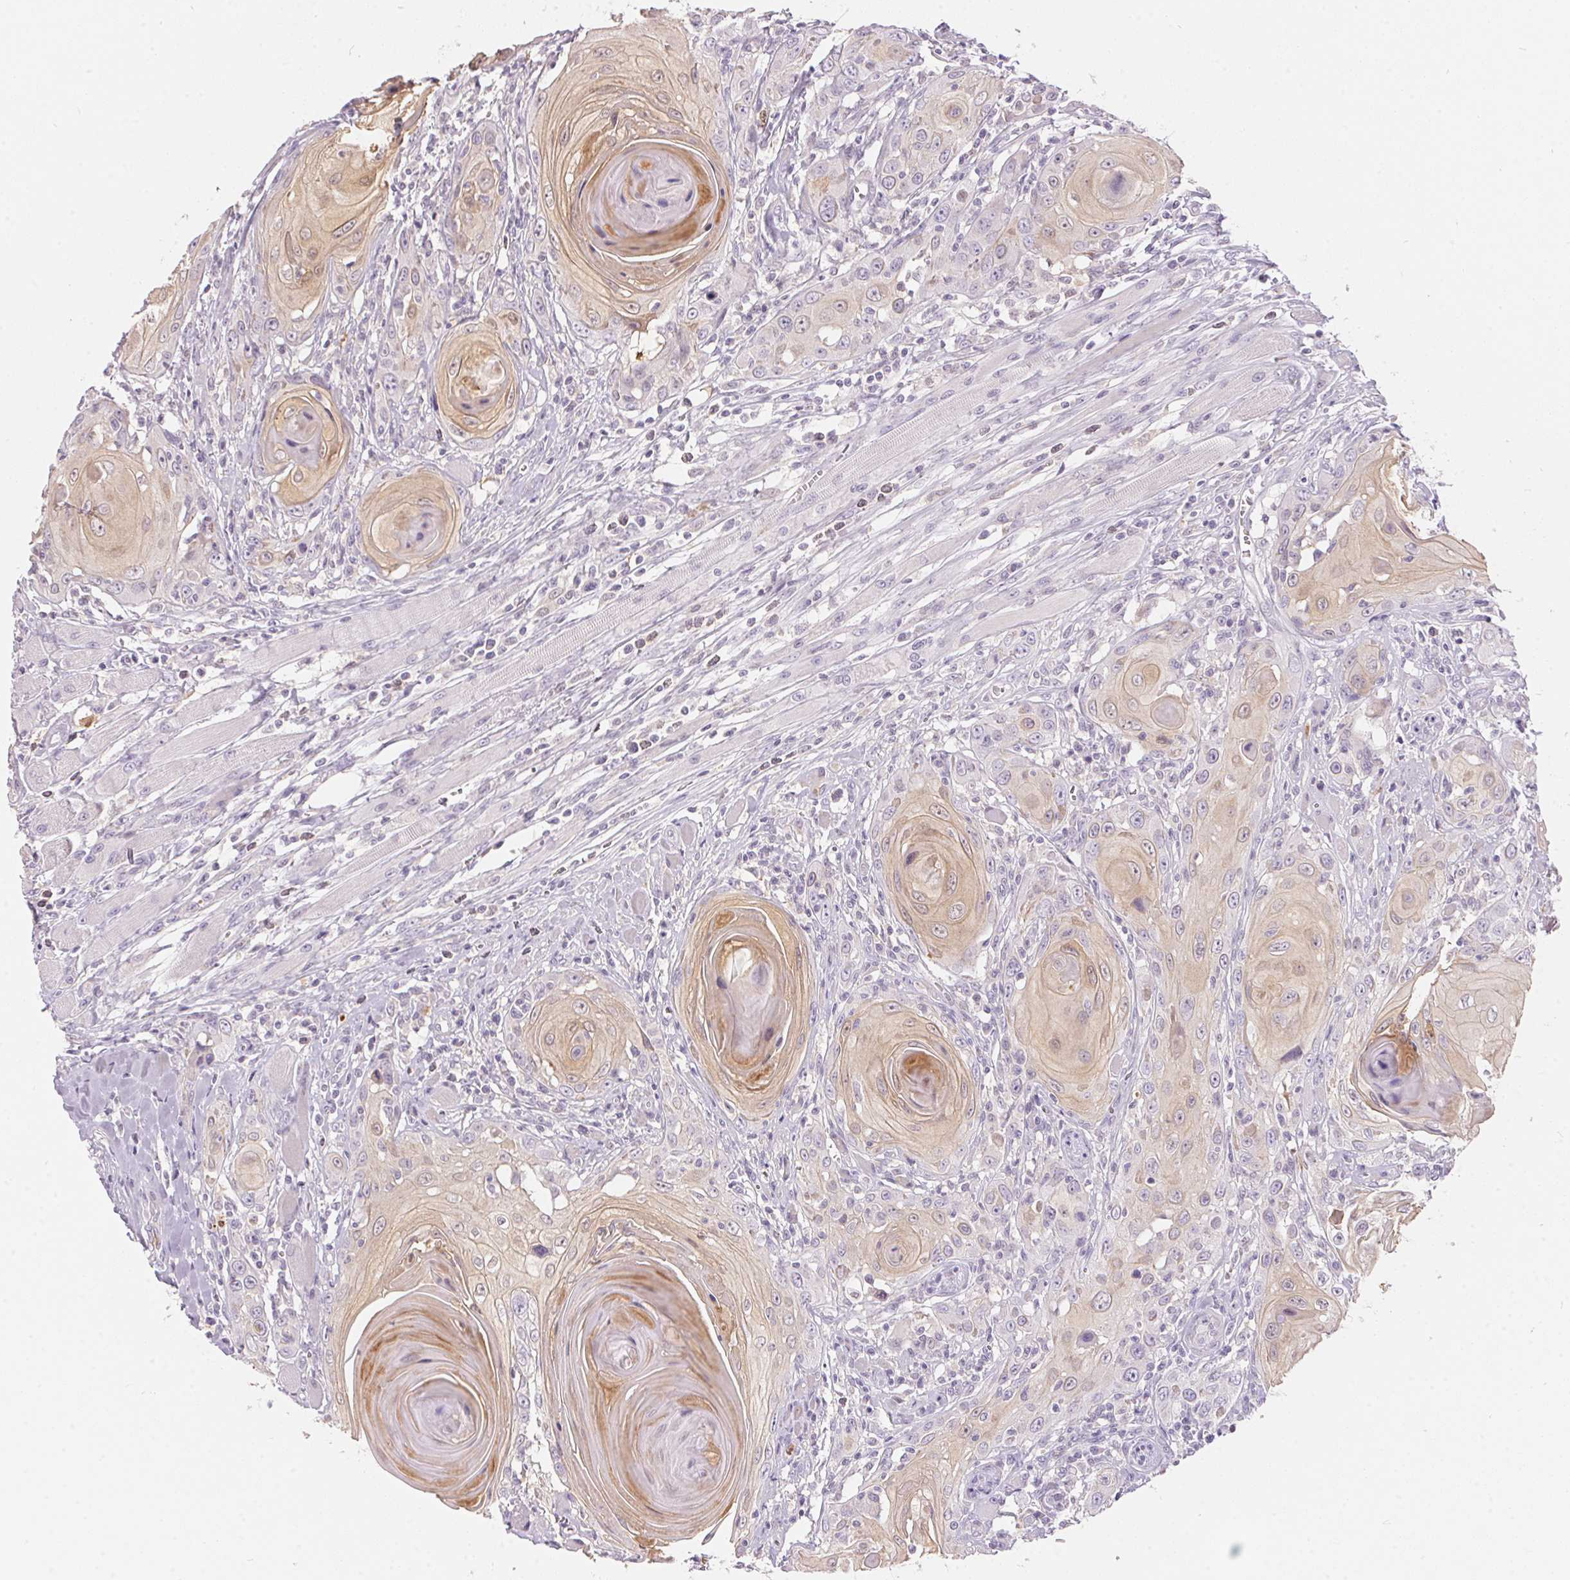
{"staining": {"intensity": "weak", "quantity": "25%-75%", "location": "cytoplasmic/membranous"}, "tissue": "head and neck cancer", "cell_type": "Tumor cells", "image_type": "cancer", "snomed": [{"axis": "morphology", "description": "Squamous cell carcinoma, NOS"}, {"axis": "topography", "description": "Head-Neck"}], "caption": "Tumor cells exhibit low levels of weak cytoplasmic/membranous expression in about 25%-75% of cells in head and neck squamous cell carcinoma.", "gene": "SERPINB1", "patient": {"sex": "female", "age": 80}}